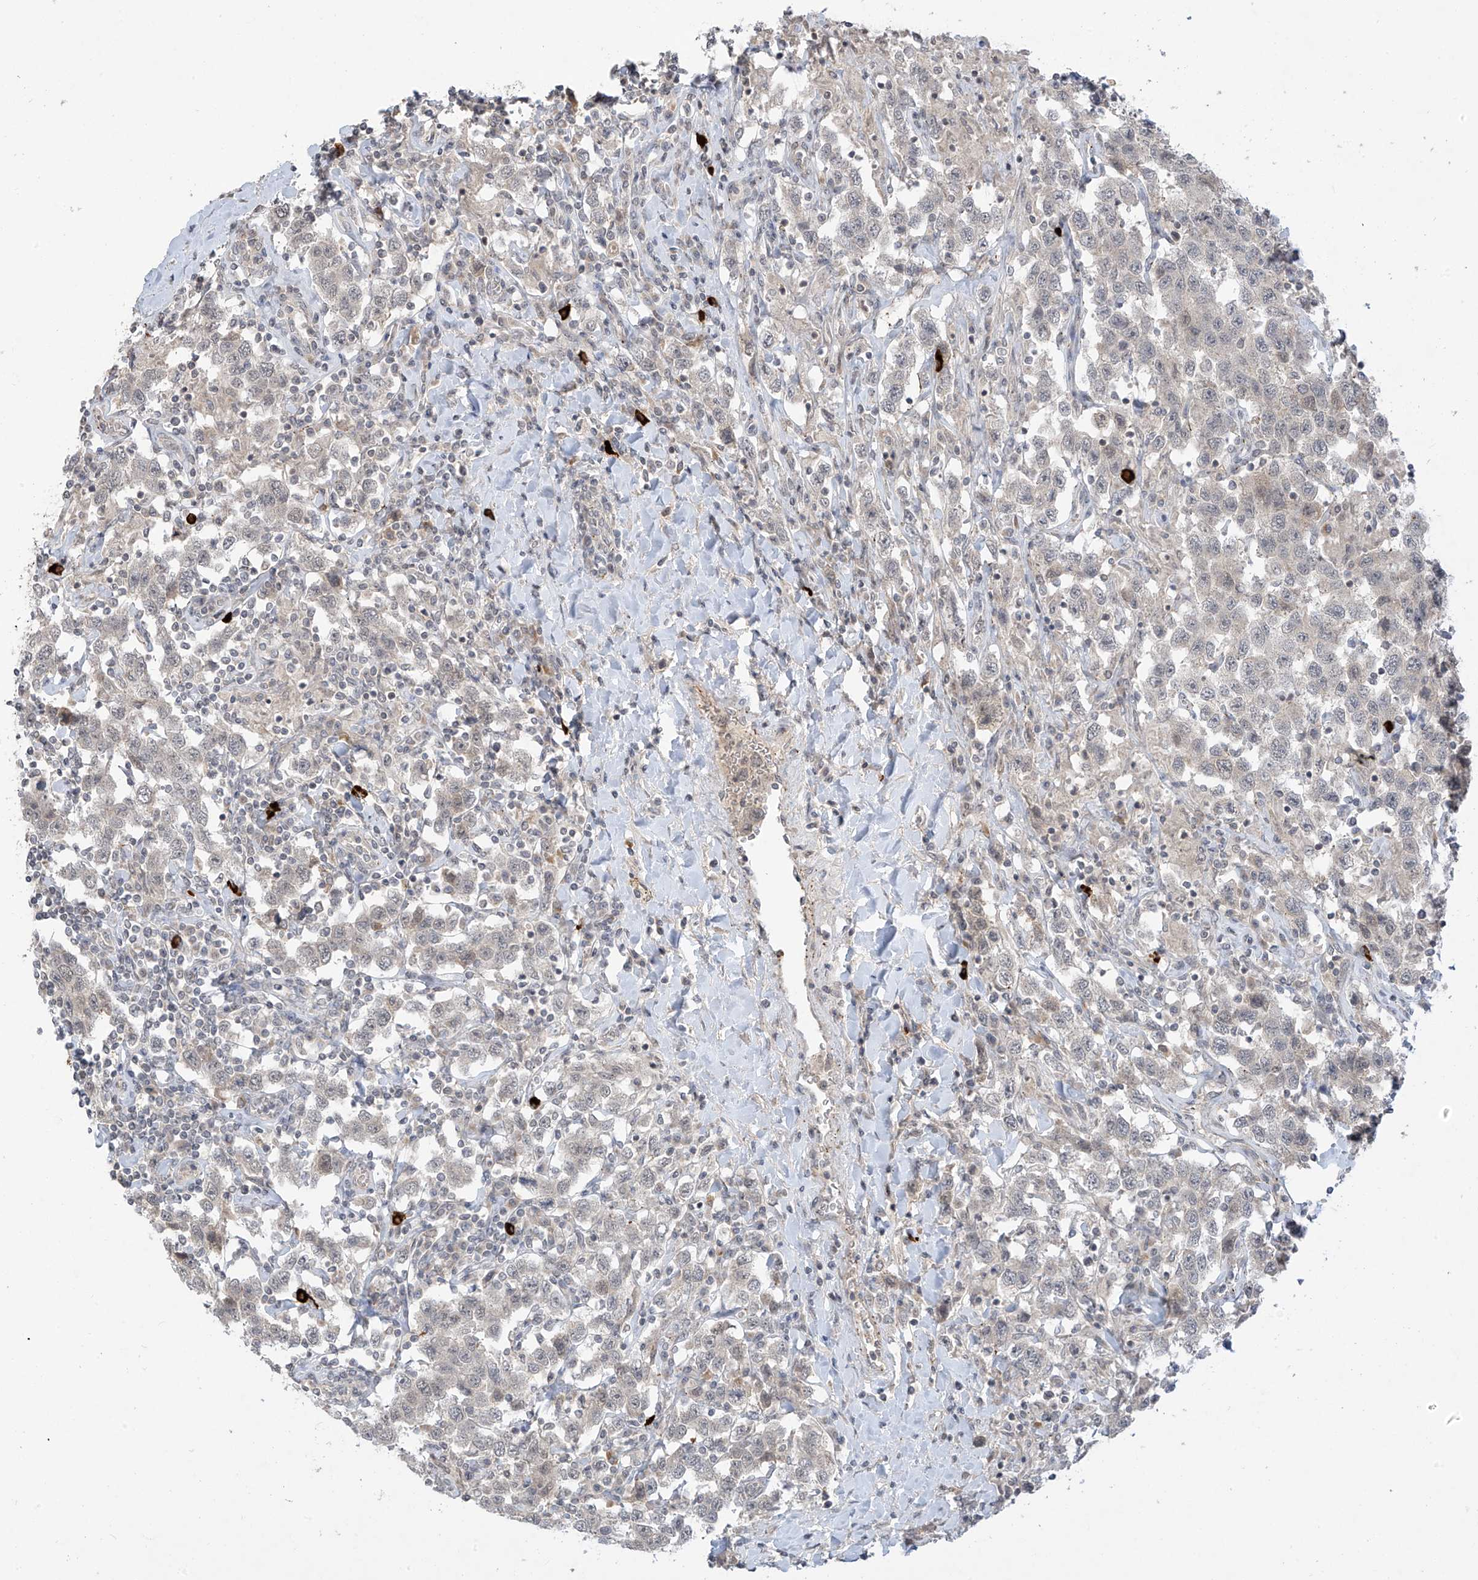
{"staining": {"intensity": "weak", "quantity": "<25%", "location": "cytoplasmic/membranous"}, "tissue": "testis cancer", "cell_type": "Tumor cells", "image_type": "cancer", "snomed": [{"axis": "morphology", "description": "Seminoma, NOS"}, {"axis": "topography", "description": "Testis"}], "caption": "Tumor cells are negative for protein expression in human testis cancer (seminoma).", "gene": "DGKQ", "patient": {"sex": "male", "age": 41}}